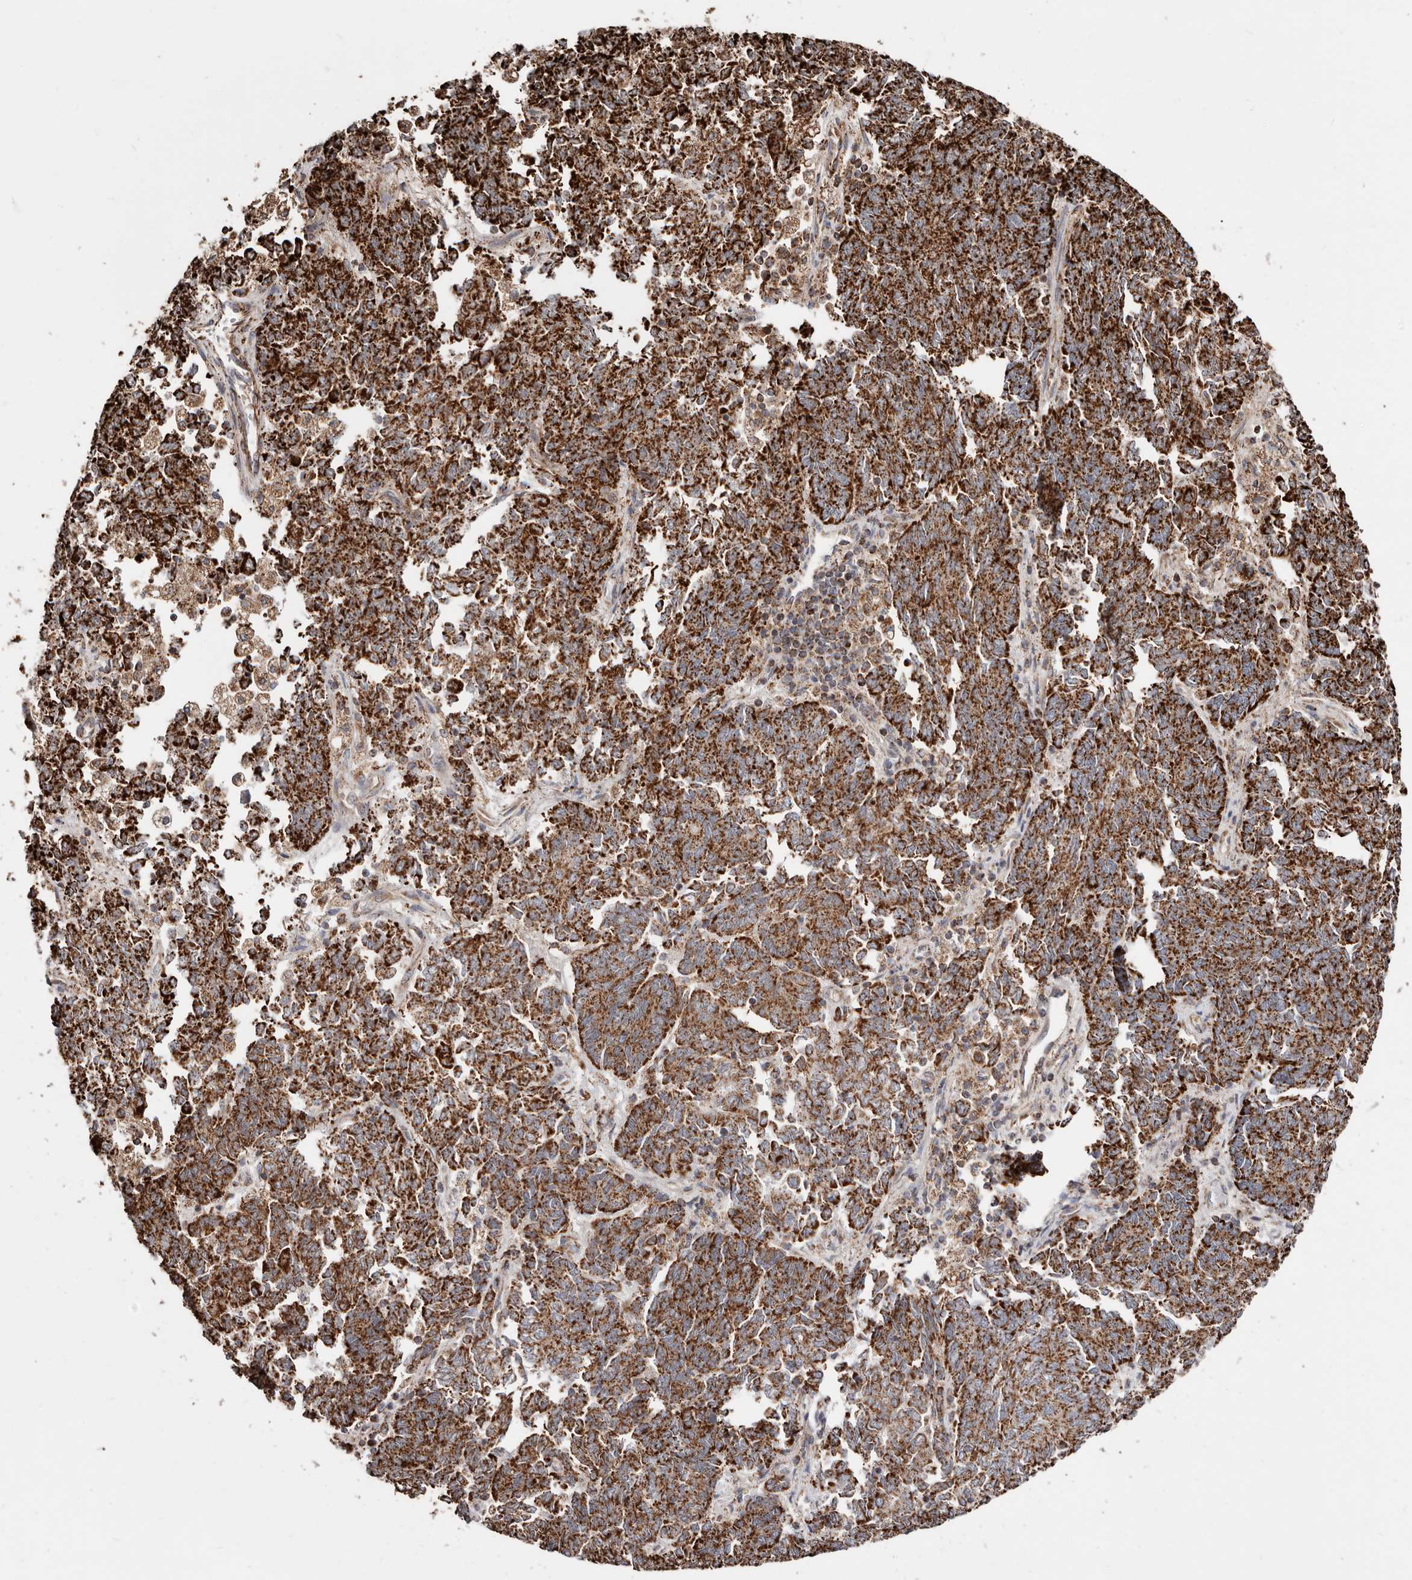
{"staining": {"intensity": "strong", "quantity": ">75%", "location": "cytoplasmic/membranous"}, "tissue": "endometrial cancer", "cell_type": "Tumor cells", "image_type": "cancer", "snomed": [{"axis": "morphology", "description": "Adenocarcinoma, NOS"}, {"axis": "topography", "description": "Endometrium"}], "caption": "This is a histology image of IHC staining of endometrial adenocarcinoma, which shows strong staining in the cytoplasmic/membranous of tumor cells.", "gene": "PRKACB", "patient": {"sex": "female", "age": 80}}